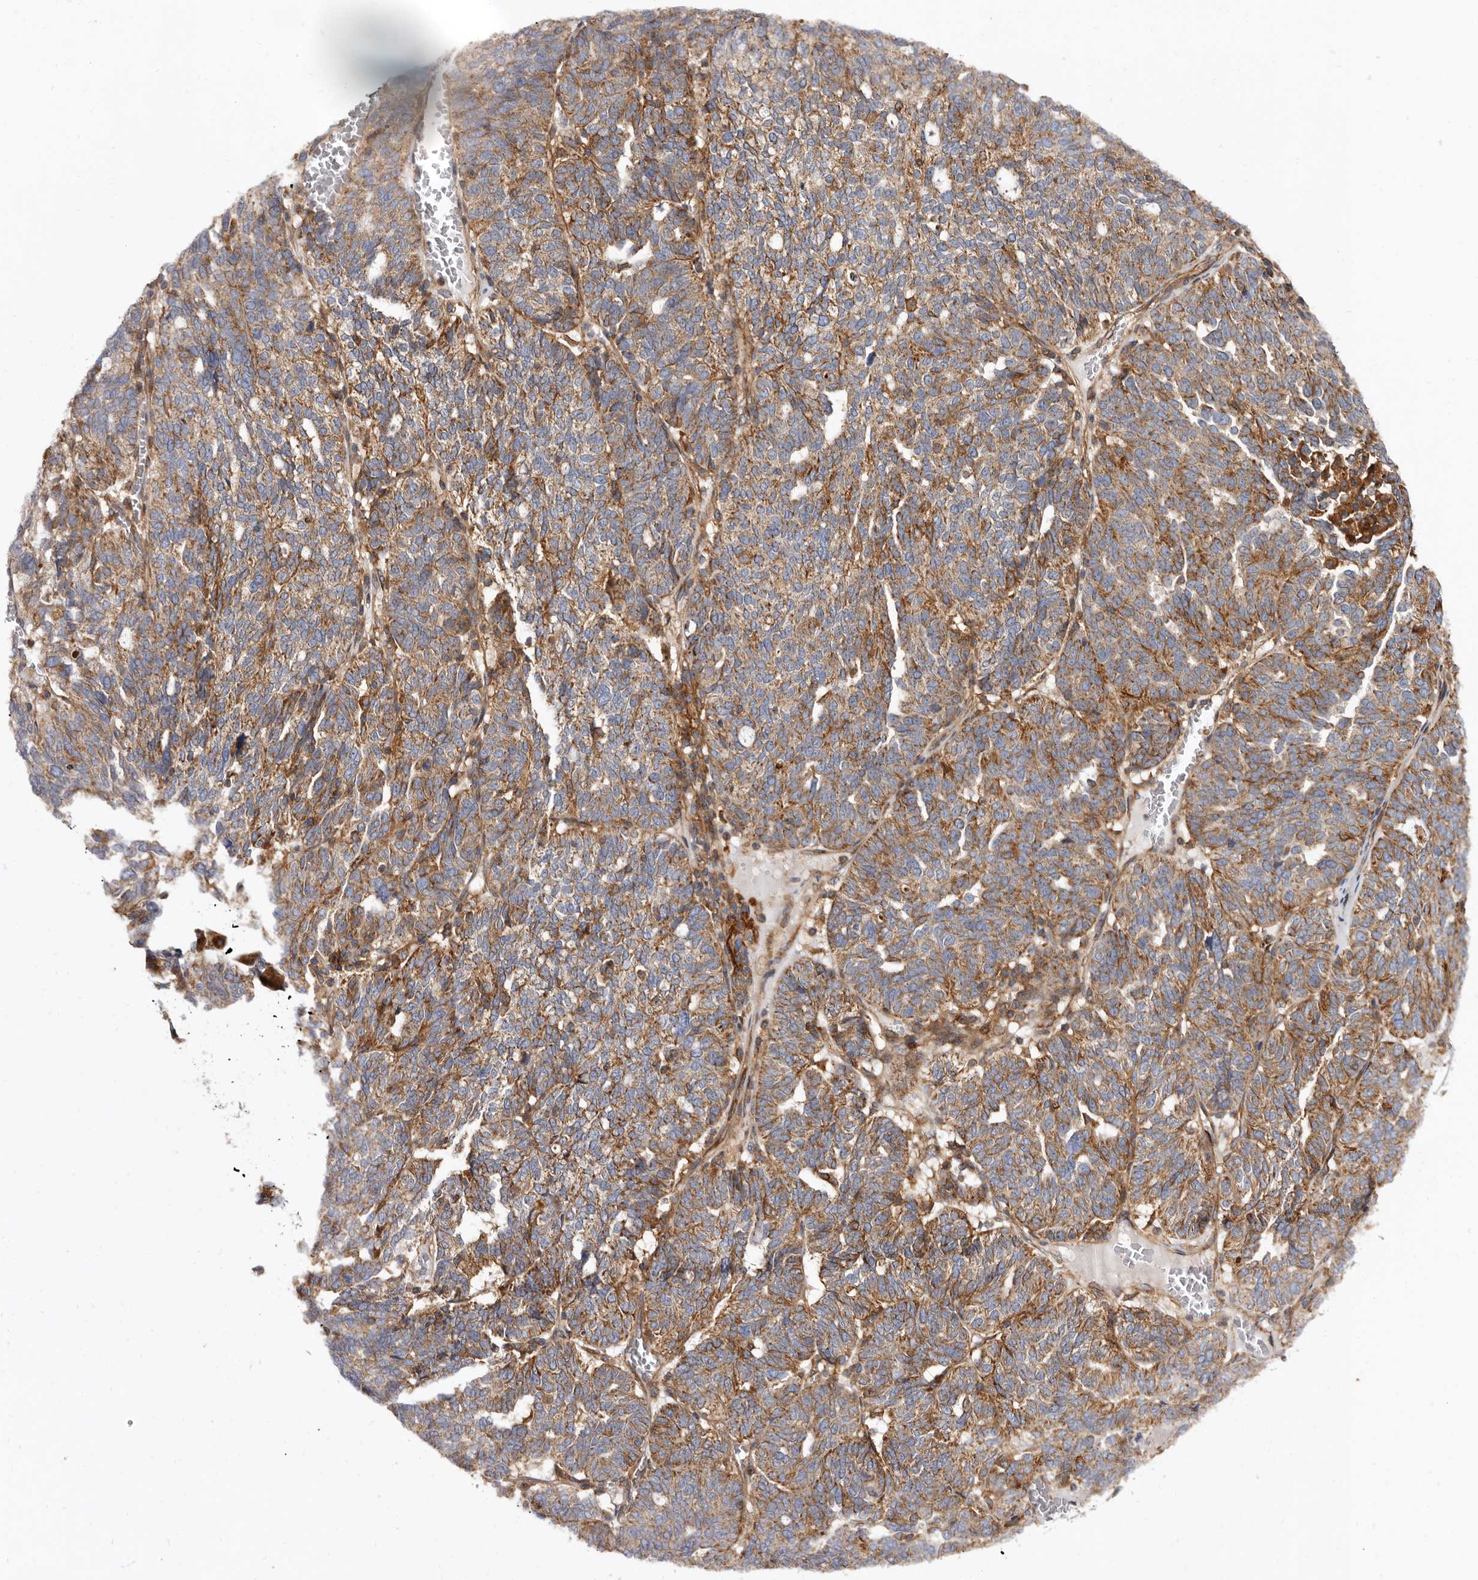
{"staining": {"intensity": "moderate", "quantity": ">75%", "location": "cytoplasmic/membranous"}, "tissue": "ovarian cancer", "cell_type": "Tumor cells", "image_type": "cancer", "snomed": [{"axis": "morphology", "description": "Cystadenocarcinoma, serous, NOS"}, {"axis": "topography", "description": "Ovary"}], "caption": "This photomicrograph demonstrates immunohistochemistry staining of human ovarian serous cystadenocarcinoma, with medium moderate cytoplasmic/membranous positivity in approximately >75% of tumor cells.", "gene": "COQ8B", "patient": {"sex": "female", "age": 59}}